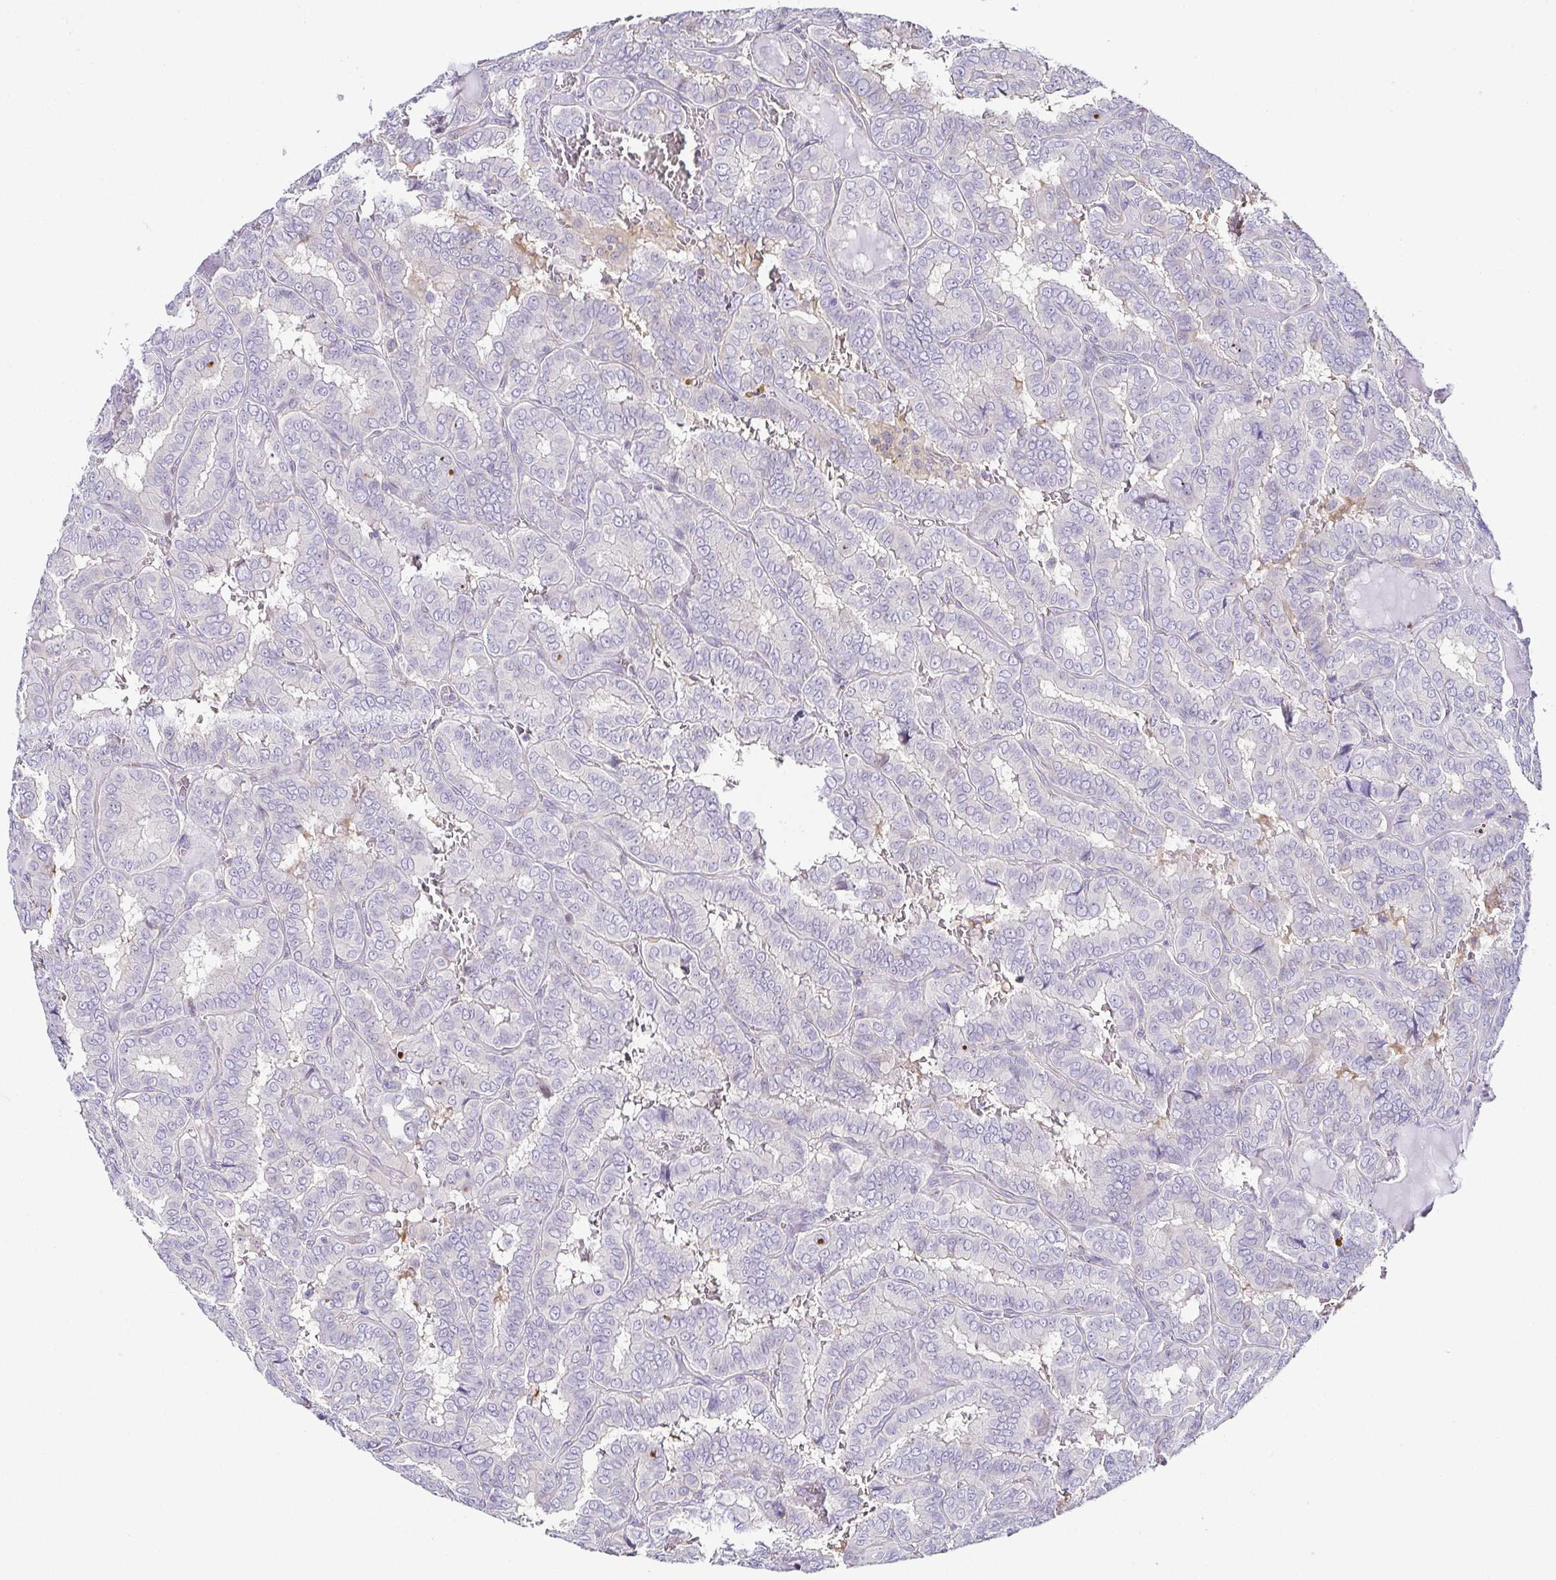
{"staining": {"intensity": "negative", "quantity": "none", "location": "none"}, "tissue": "thyroid cancer", "cell_type": "Tumor cells", "image_type": "cancer", "snomed": [{"axis": "morphology", "description": "Papillary adenocarcinoma, NOS"}, {"axis": "topography", "description": "Thyroid gland"}], "caption": "This micrograph is of thyroid cancer stained with IHC to label a protein in brown with the nuclei are counter-stained blue. There is no positivity in tumor cells.", "gene": "FAM162B", "patient": {"sex": "female", "age": 46}}